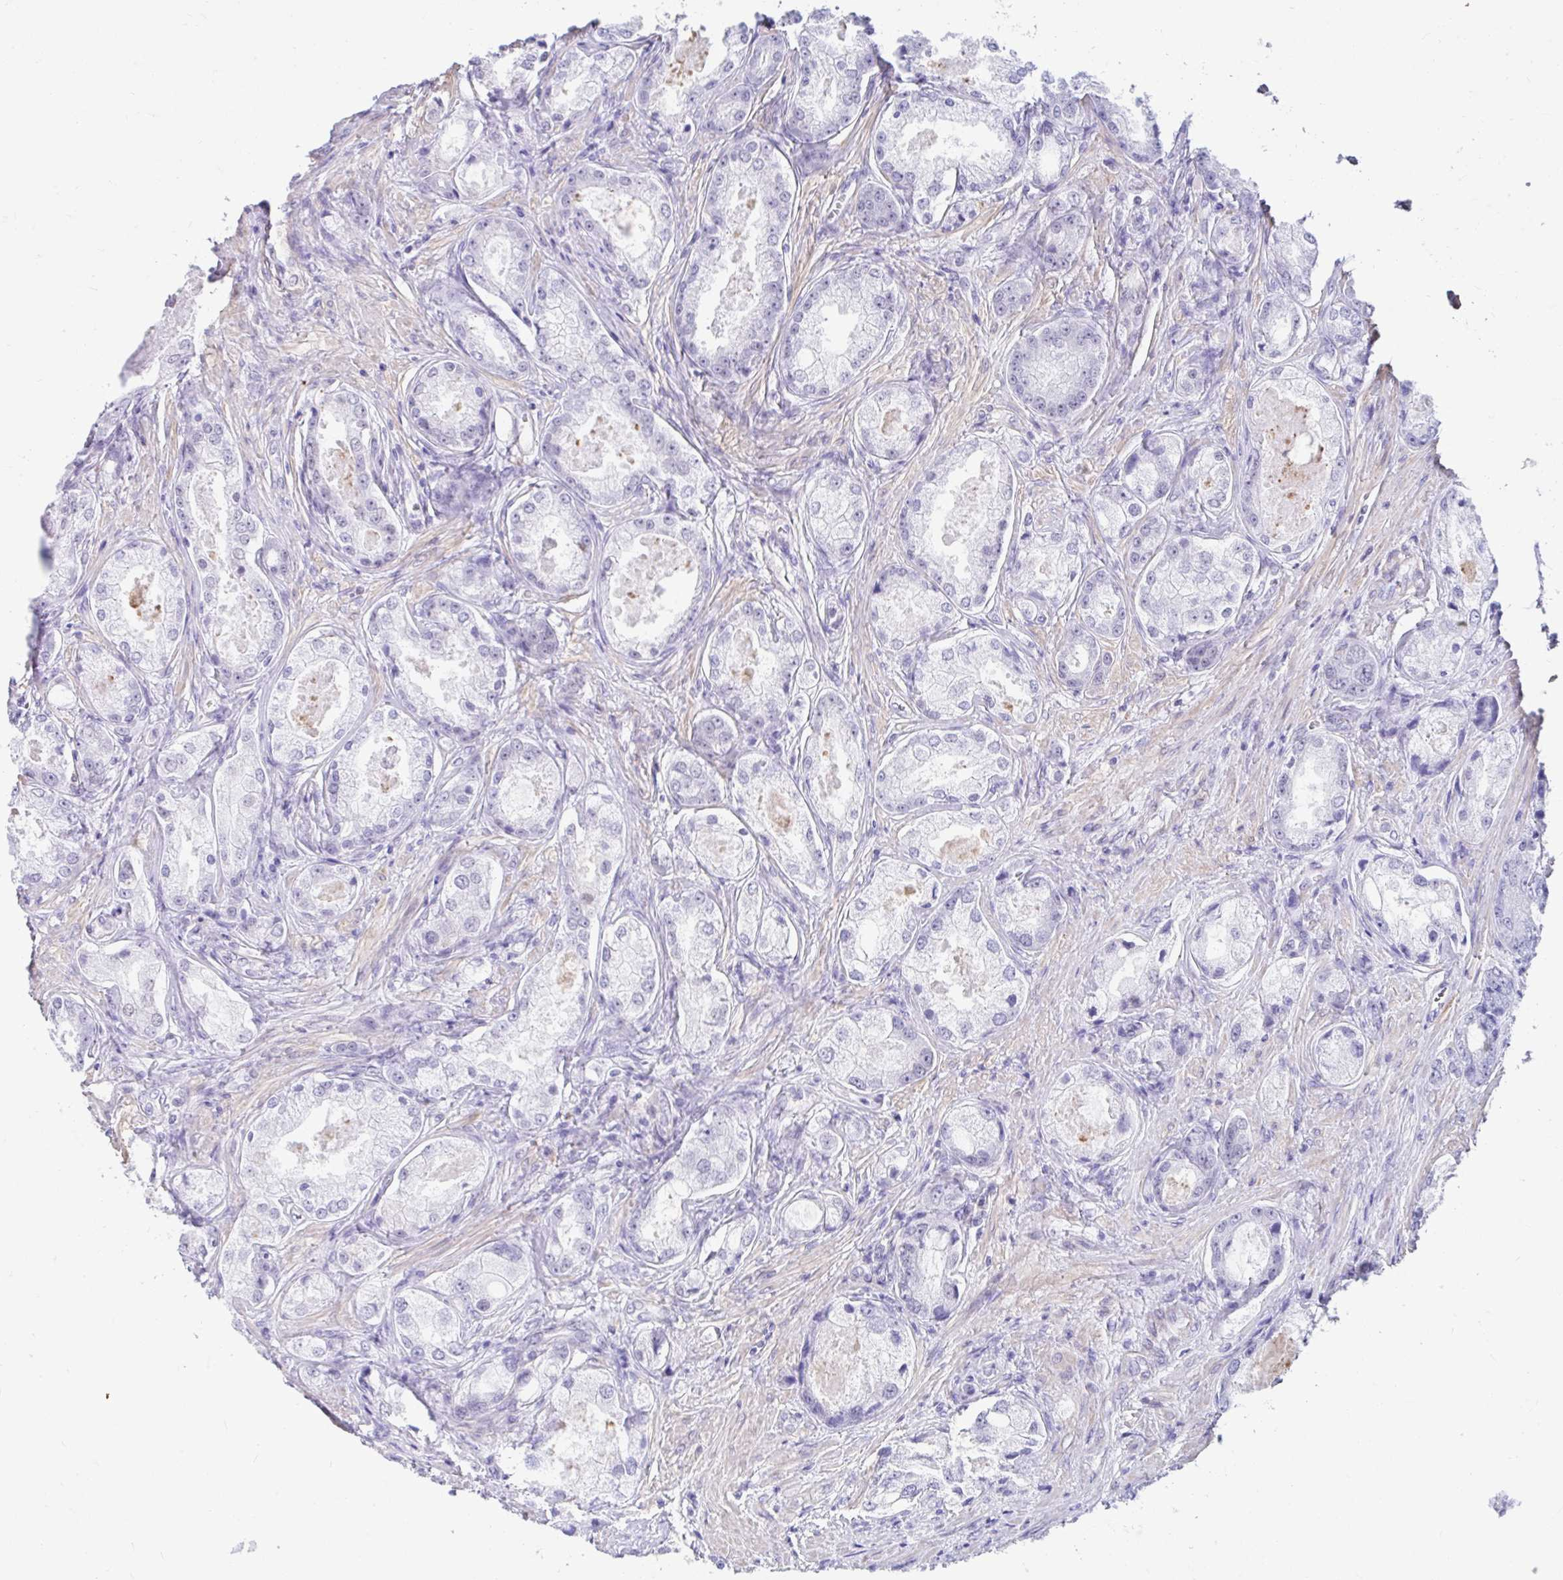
{"staining": {"intensity": "negative", "quantity": "none", "location": "none"}, "tissue": "prostate cancer", "cell_type": "Tumor cells", "image_type": "cancer", "snomed": [{"axis": "morphology", "description": "Adenocarcinoma, Low grade"}, {"axis": "topography", "description": "Prostate"}], "caption": "The immunohistochemistry histopathology image has no significant staining in tumor cells of prostate cancer (low-grade adenocarcinoma) tissue.", "gene": "DCAF17", "patient": {"sex": "male", "age": 68}}